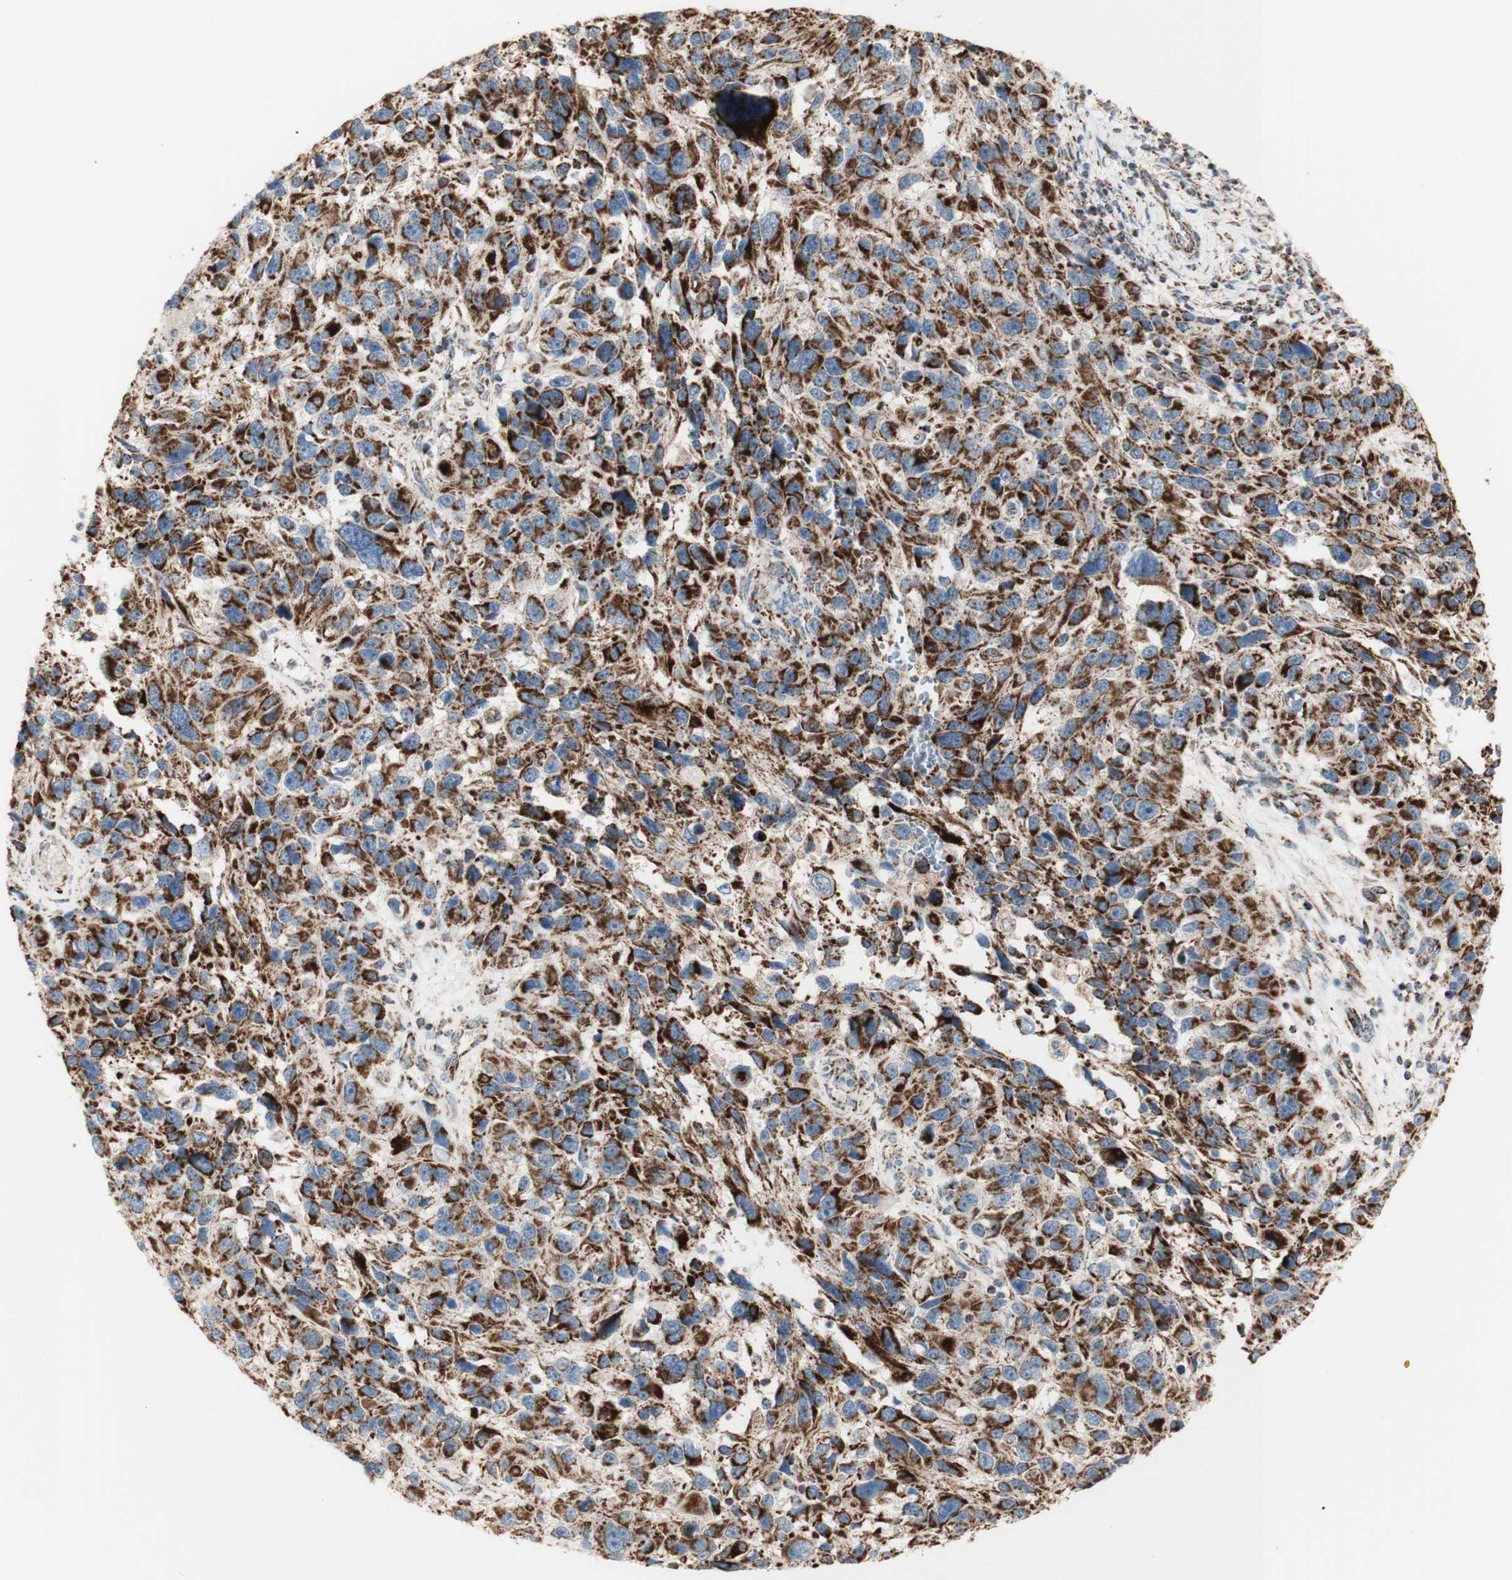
{"staining": {"intensity": "strong", "quantity": ">75%", "location": "cytoplasmic/membranous"}, "tissue": "melanoma", "cell_type": "Tumor cells", "image_type": "cancer", "snomed": [{"axis": "morphology", "description": "Malignant melanoma, NOS"}, {"axis": "topography", "description": "Skin"}], "caption": "Malignant melanoma was stained to show a protein in brown. There is high levels of strong cytoplasmic/membranous positivity in approximately >75% of tumor cells.", "gene": "LETM1", "patient": {"sex": "male", "age": 53}}